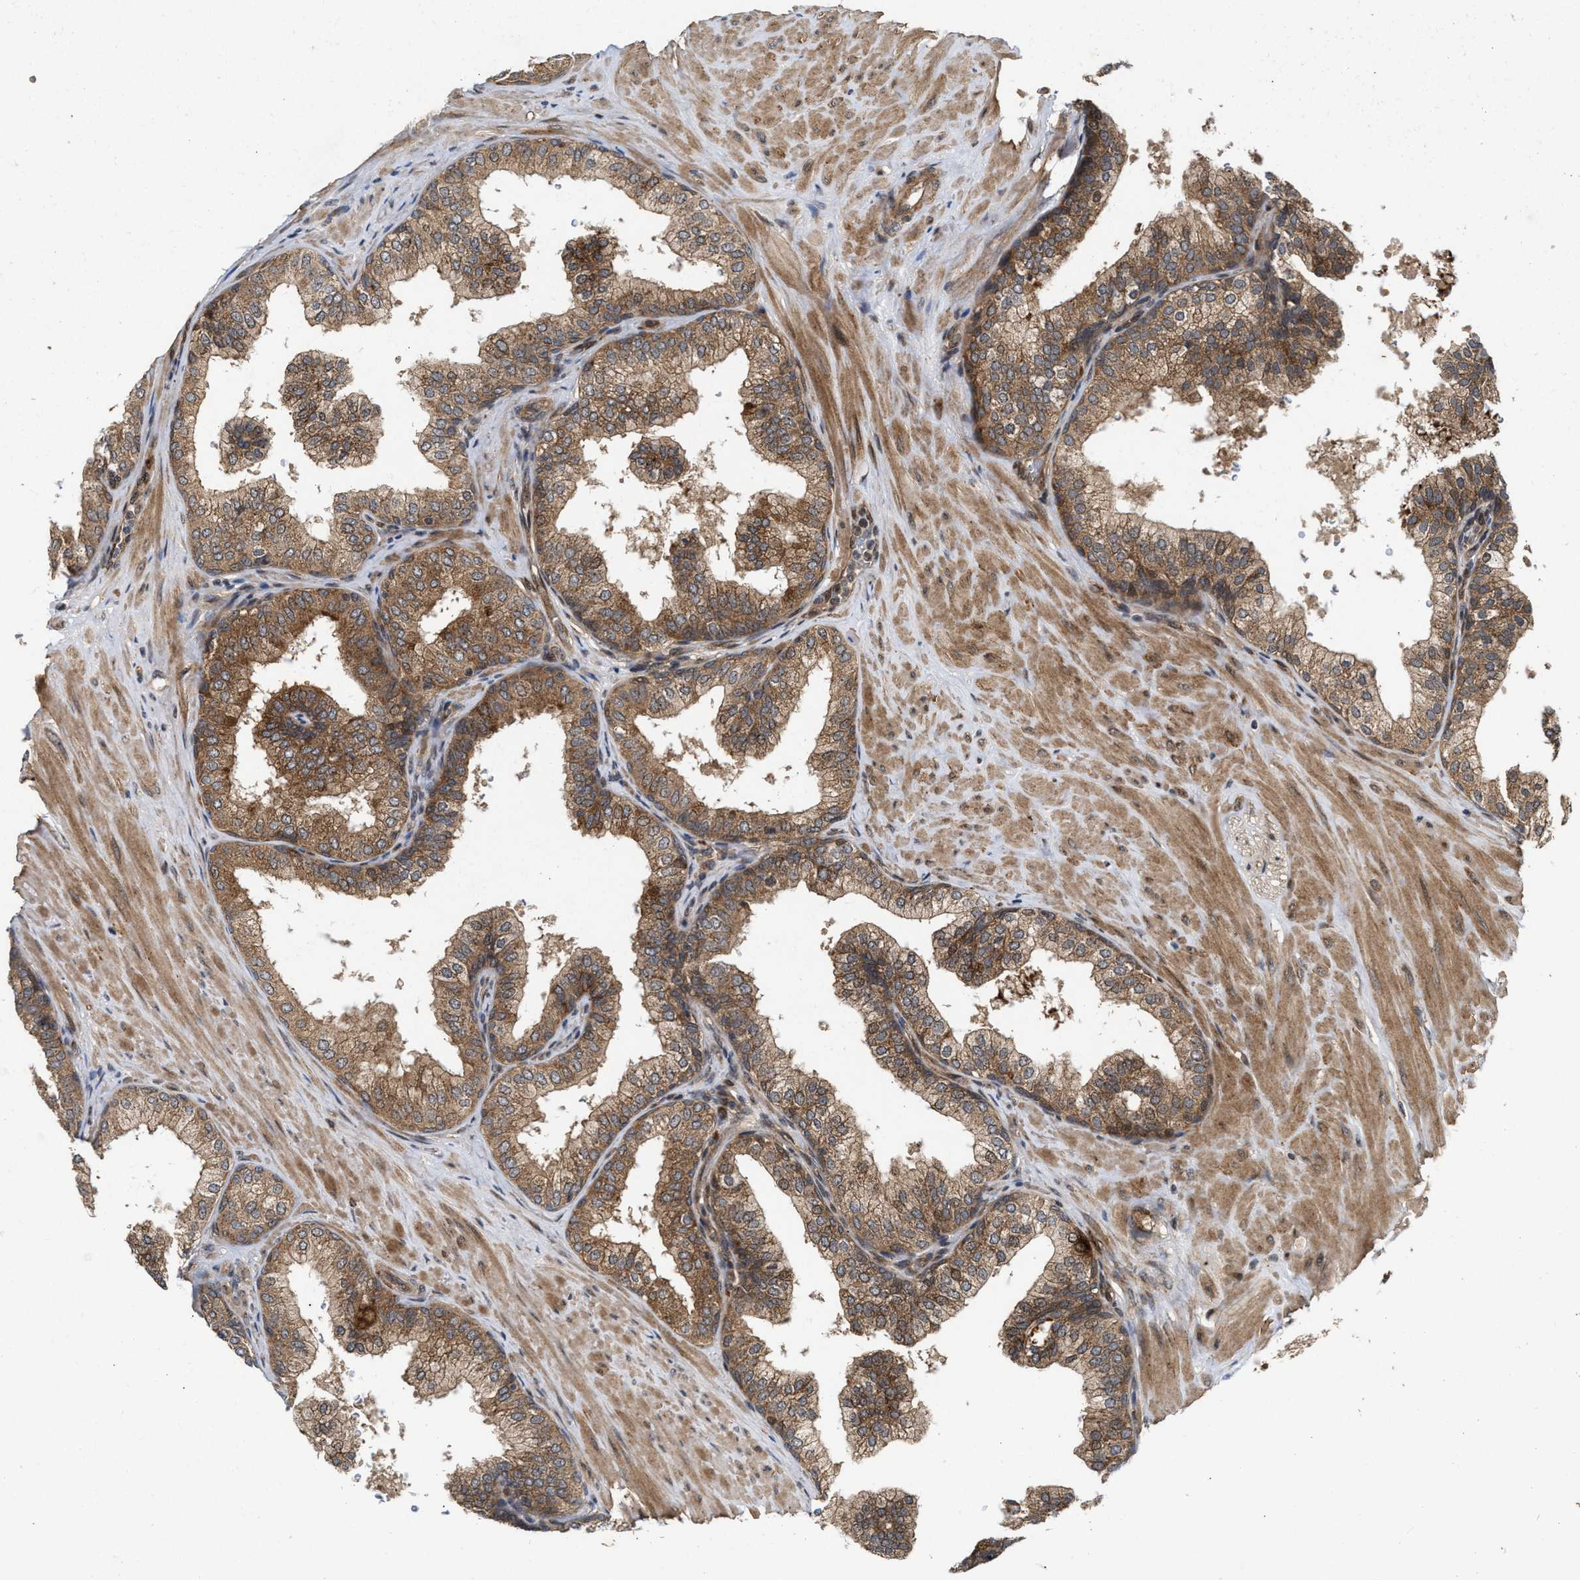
{"staining": {"intensity": "moderate", "quantity": ">75%", "location": "cytoplasmic/membranous"}, "tissue": "prostate", "cell_type": "Glandular cells", "image_type": "normal", "snomed": [{"axis": "morphology", "description": "Normal tissue, NOS"}, {"axis": "topography", "description": "Prostate"}], "caption": "This micrograph demonstrates normal prostate stained with IHC to label a protein in brown. The cytoplasmic/membranous of glandular cells show moderate positivity for the protein. Nuclei are counter-stained blue.", "gene": "CFLAR", "patient": {"sex": "male", "age": 60}}